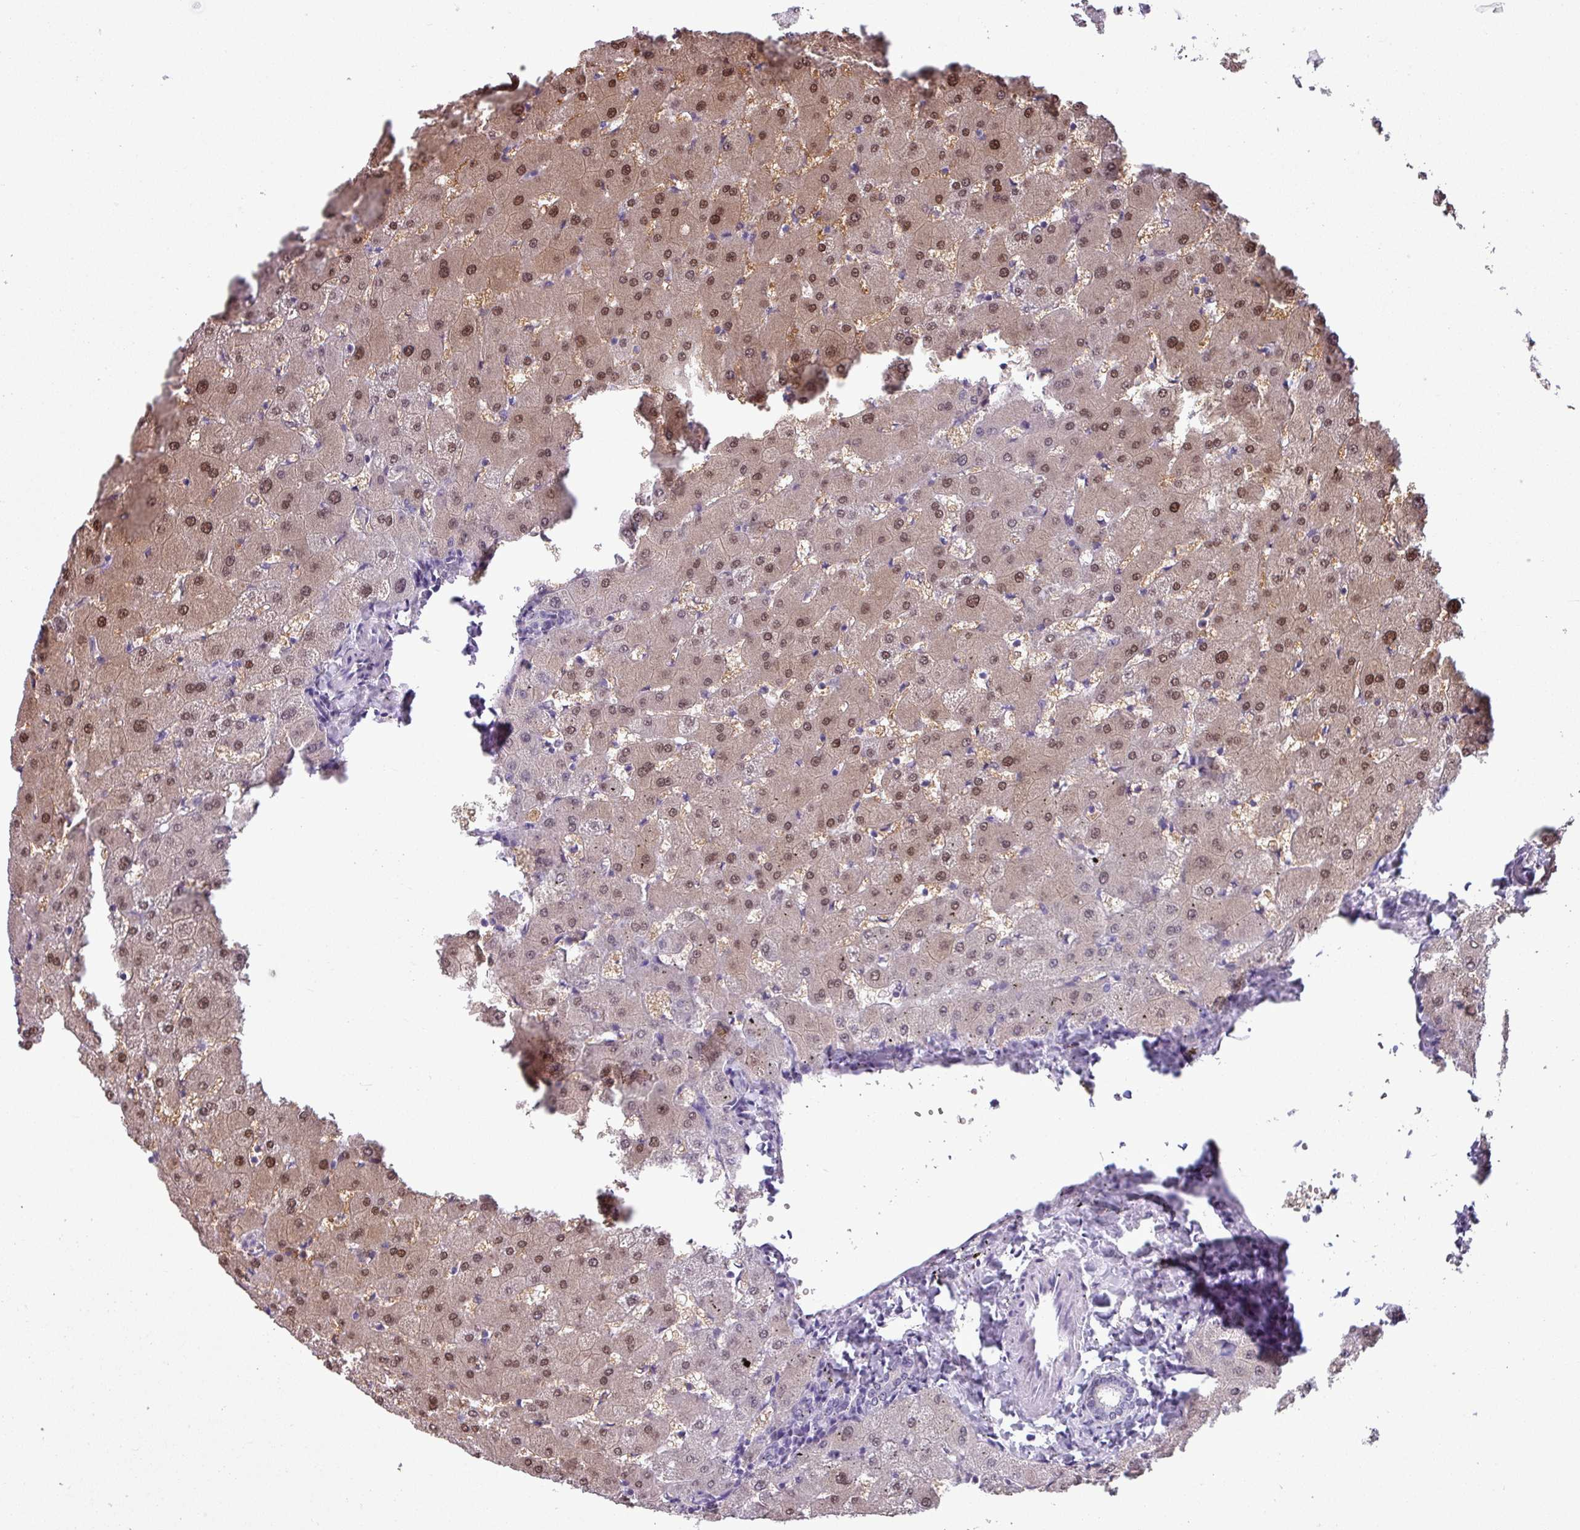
{"staining": {"intensity": "negative", "quantity": "none", "location": "none"}, "tissue": "liver", "cell_type": "Cholangiocytes", "image_type": "normal", "snomed": [{"axis": "morphology", "description": "Normal tissue, NOS"}, {"axis": "topography", "description": "Liver"}], "caption": "Protein analysis of benign liver exhibits no significant expression in cholangiocytes.", "gene": "SRGAP1", "patient": {"sex": "female", "age": 63}}